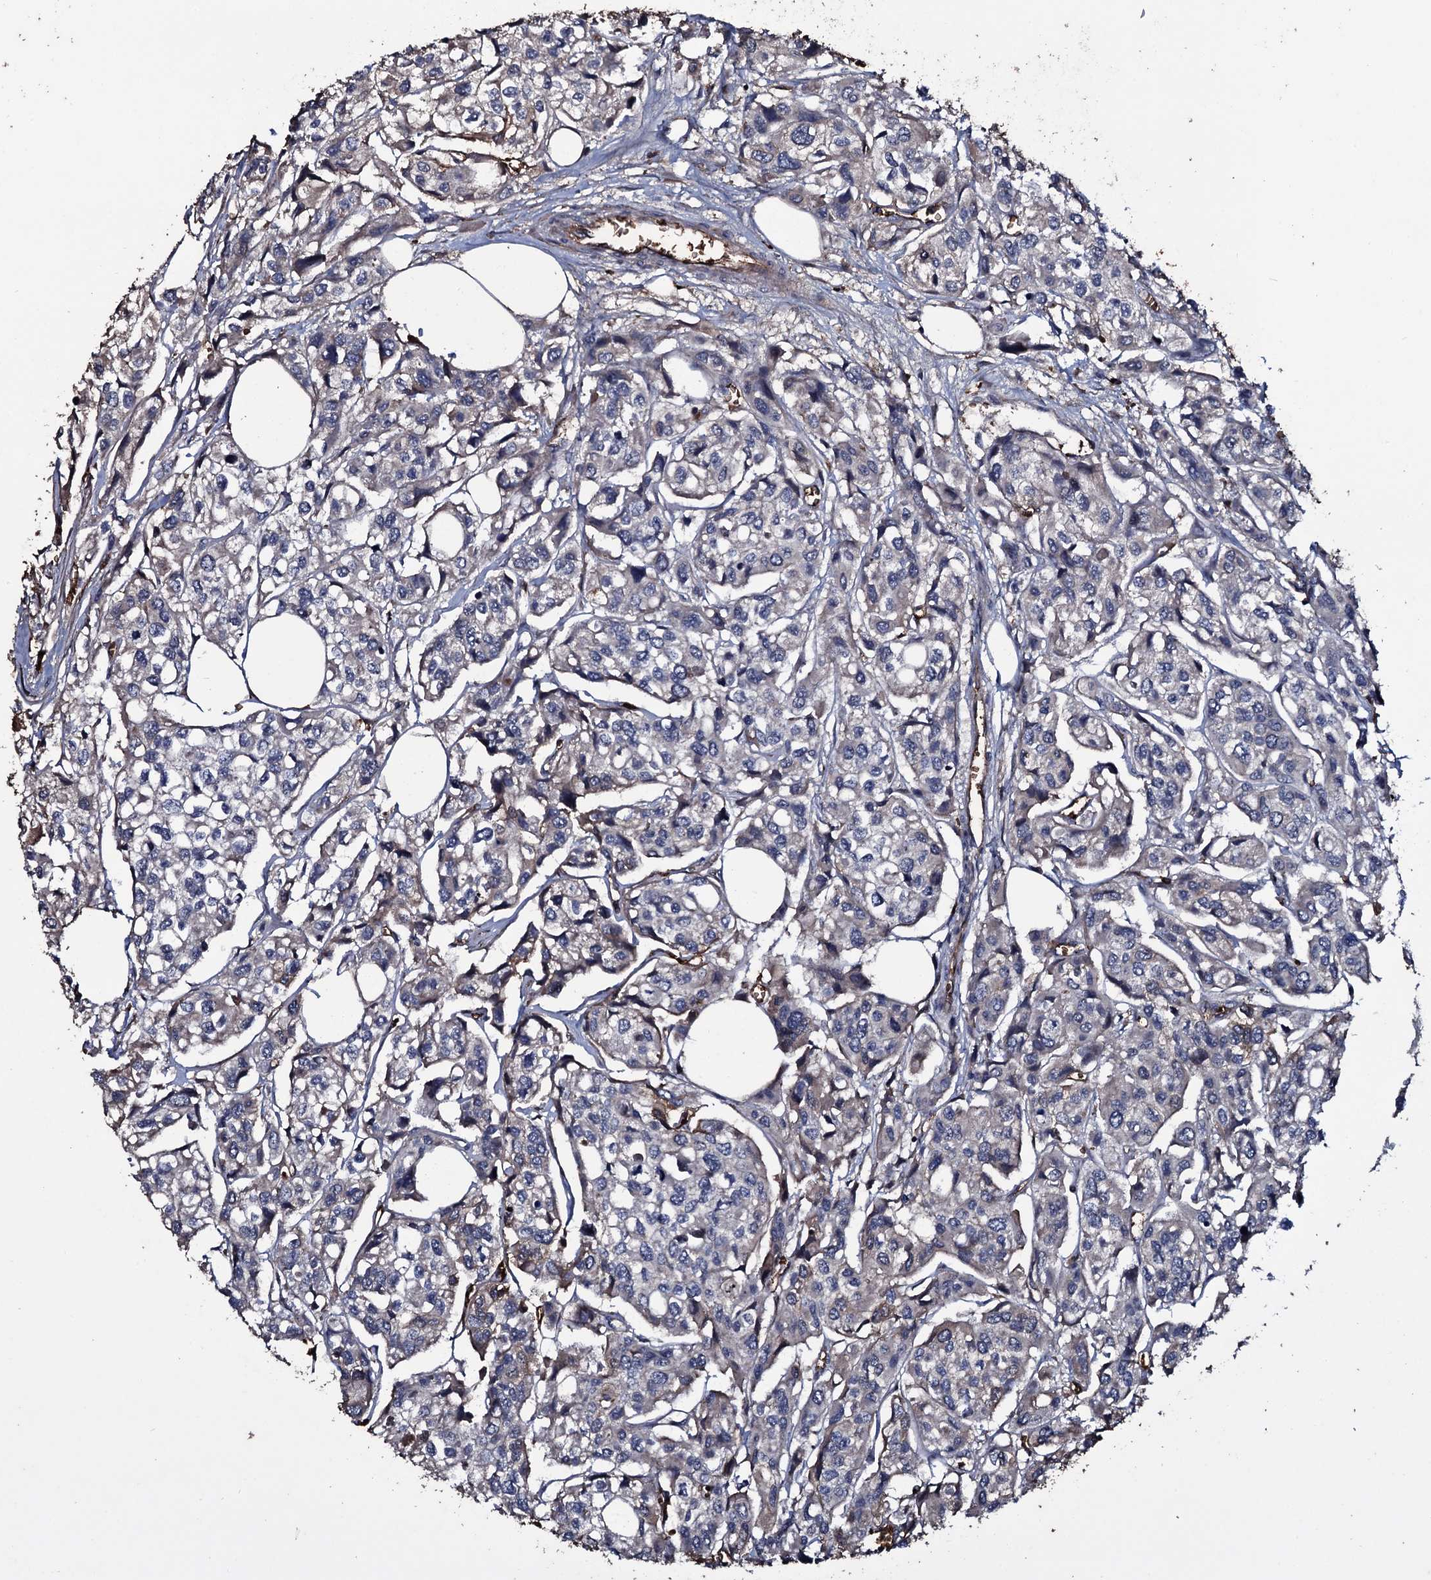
{"staining": {"intensity": "negative", "quantity": "none", "location": "none"}, "tissue": "urothelial cancer", "cell_type": "Tumor cells", "image_type": "cancer", "snomed": [{"axis": "morphology", "description": "Urothelial carcinoma, High grade"}, {"axis": "topography", "description": "Urinary bladder"}], "caption": "Tumor cells show no significant expression in urothelial carcinoma (high-grade). (Brightfield microscopy of DAB (3,3'-diaminobenzidine) immunohistochemistry (IHC) at high magnification).", "gene": "ZSWIM8", "patient": {"sex": "male", "age": 67}}